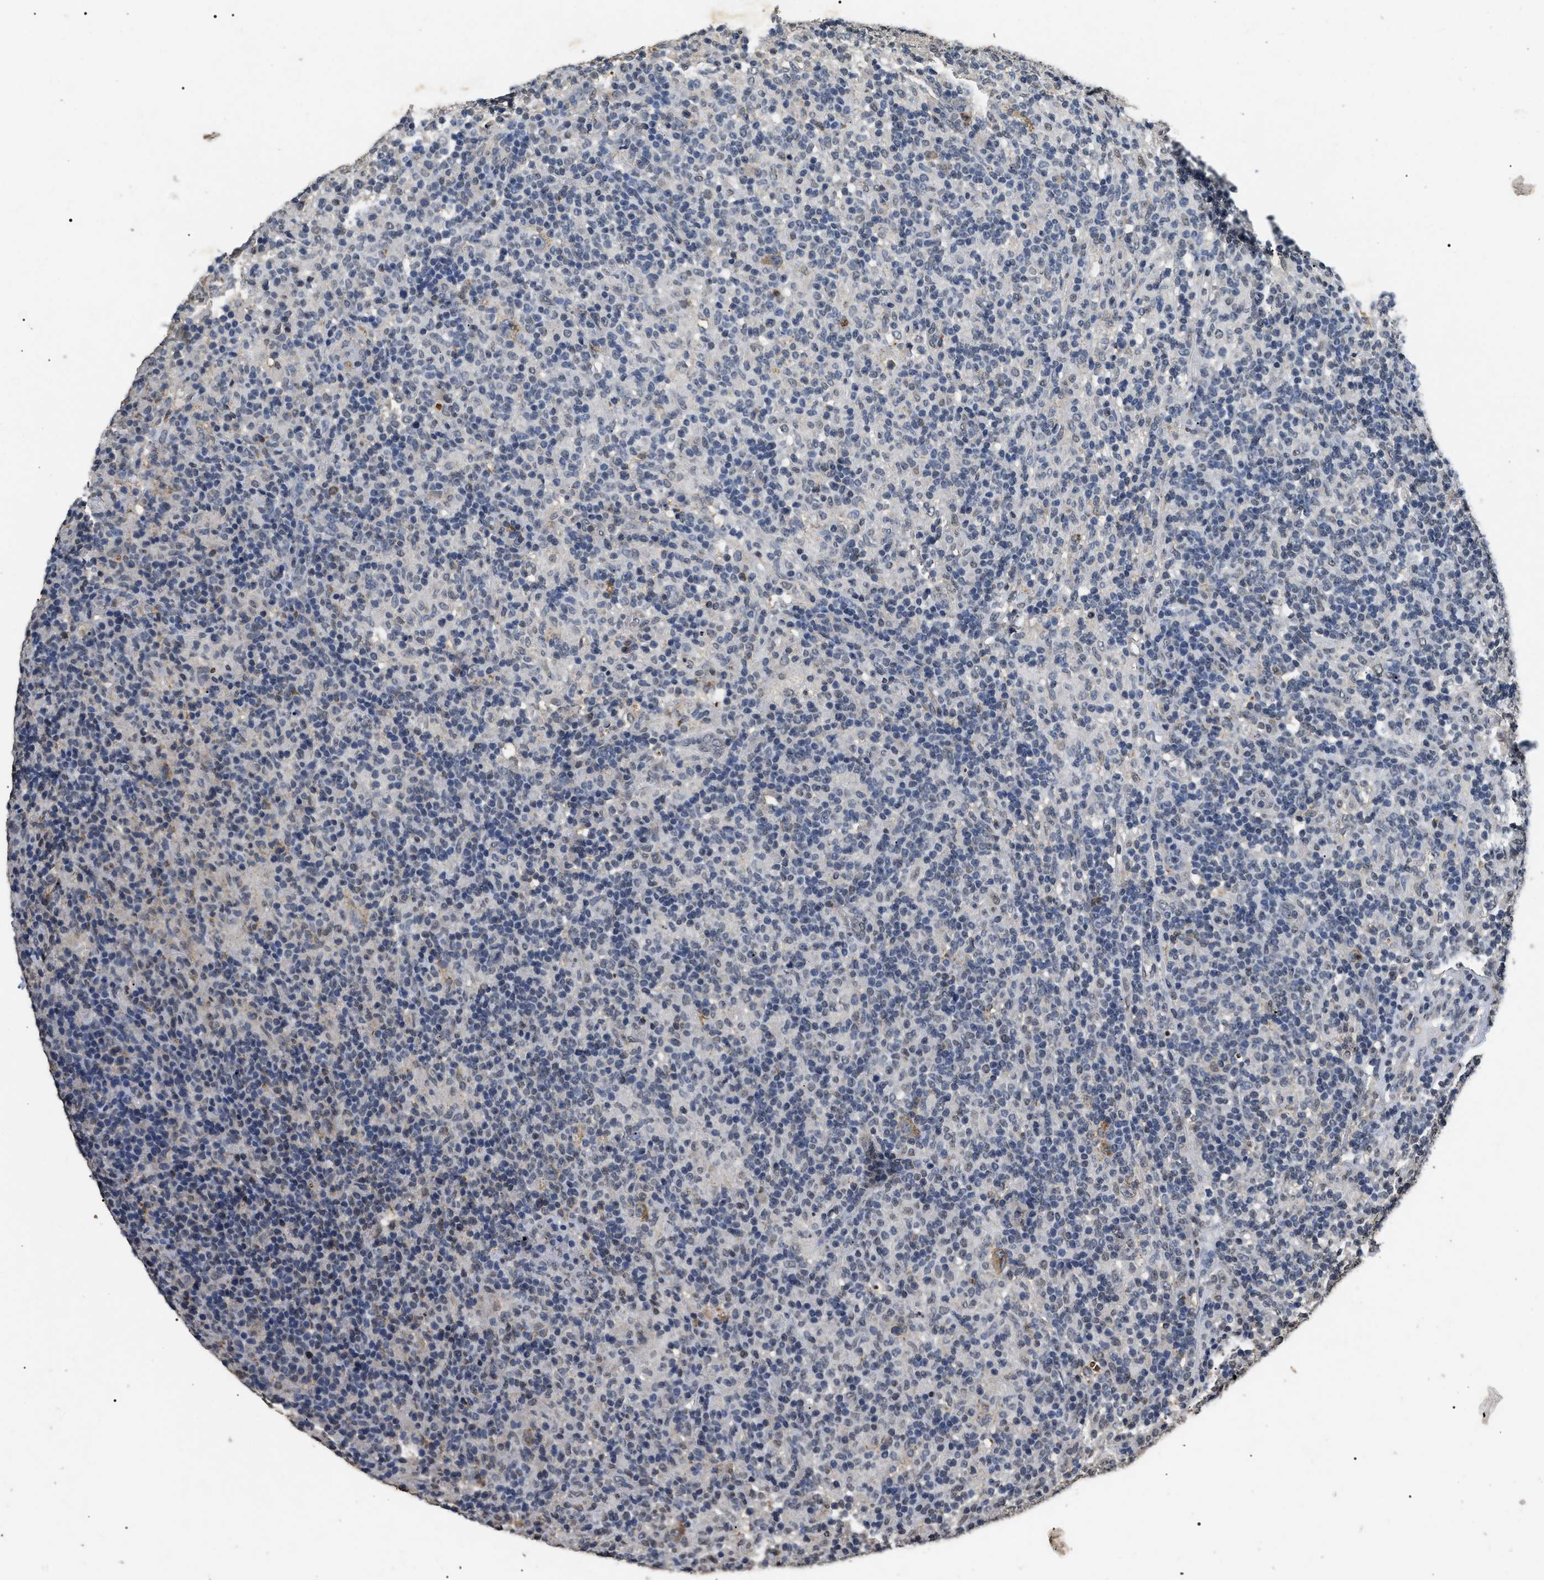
{"staining": {"intensity": "weak", "quantity": ">75%", "location": "cytoplasmic/membranous"}, "tissue": "lymphoma", "cell_type": "Tumor cells", "image_type": "cancer", "snomed": [{"axis": "morphology", "description": "Hodgkin's disease, NOS"}, {"axis": "topography", "description": "Lymph node"}], "caption": "Immunohistochemical staining of lymphoma demonstrates weak cytoplasmic/membranous protein staining in about >75% of tumor cells.", "gene": "ANP32E", "patient": {"sex": "male", "age": 70}}